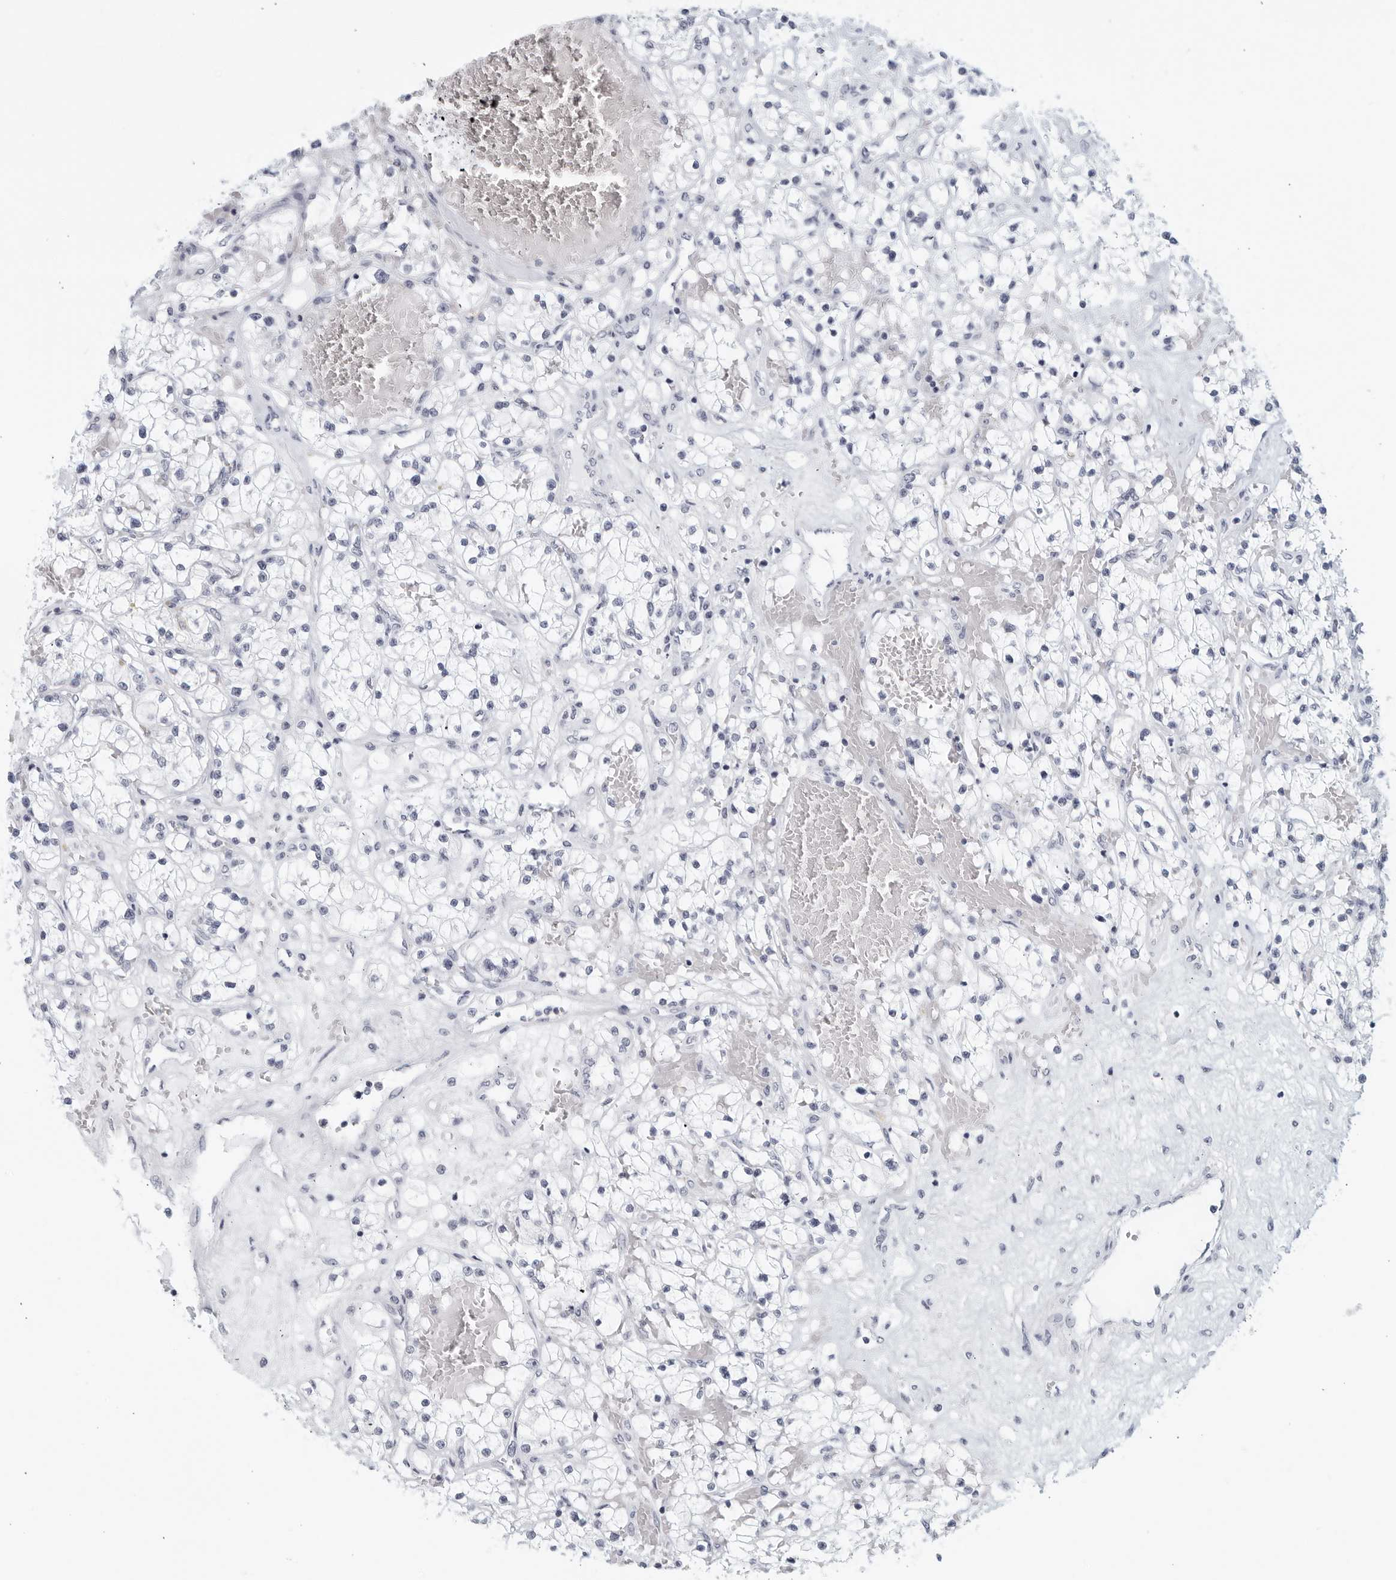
{"staining": {"intensity": "negative", "quantity": "none", "location": "none"}, "tissue": "renal cancer", "cell_type": "Tumor cells", "image_type": "cancer", "snomed": [{"axis": "morphology", "description": "Normal tissue, NOS"}, {"axis": "morphology", "description": "Adenocarcinoma, NOS"}, {"axis": "topography", "description": "Kidney"}], "caption": "Tumor cells are negative for protein expression in human renal cancer.", "gene": "KLK7", "patient": {"sex": "male", "age": 68}}